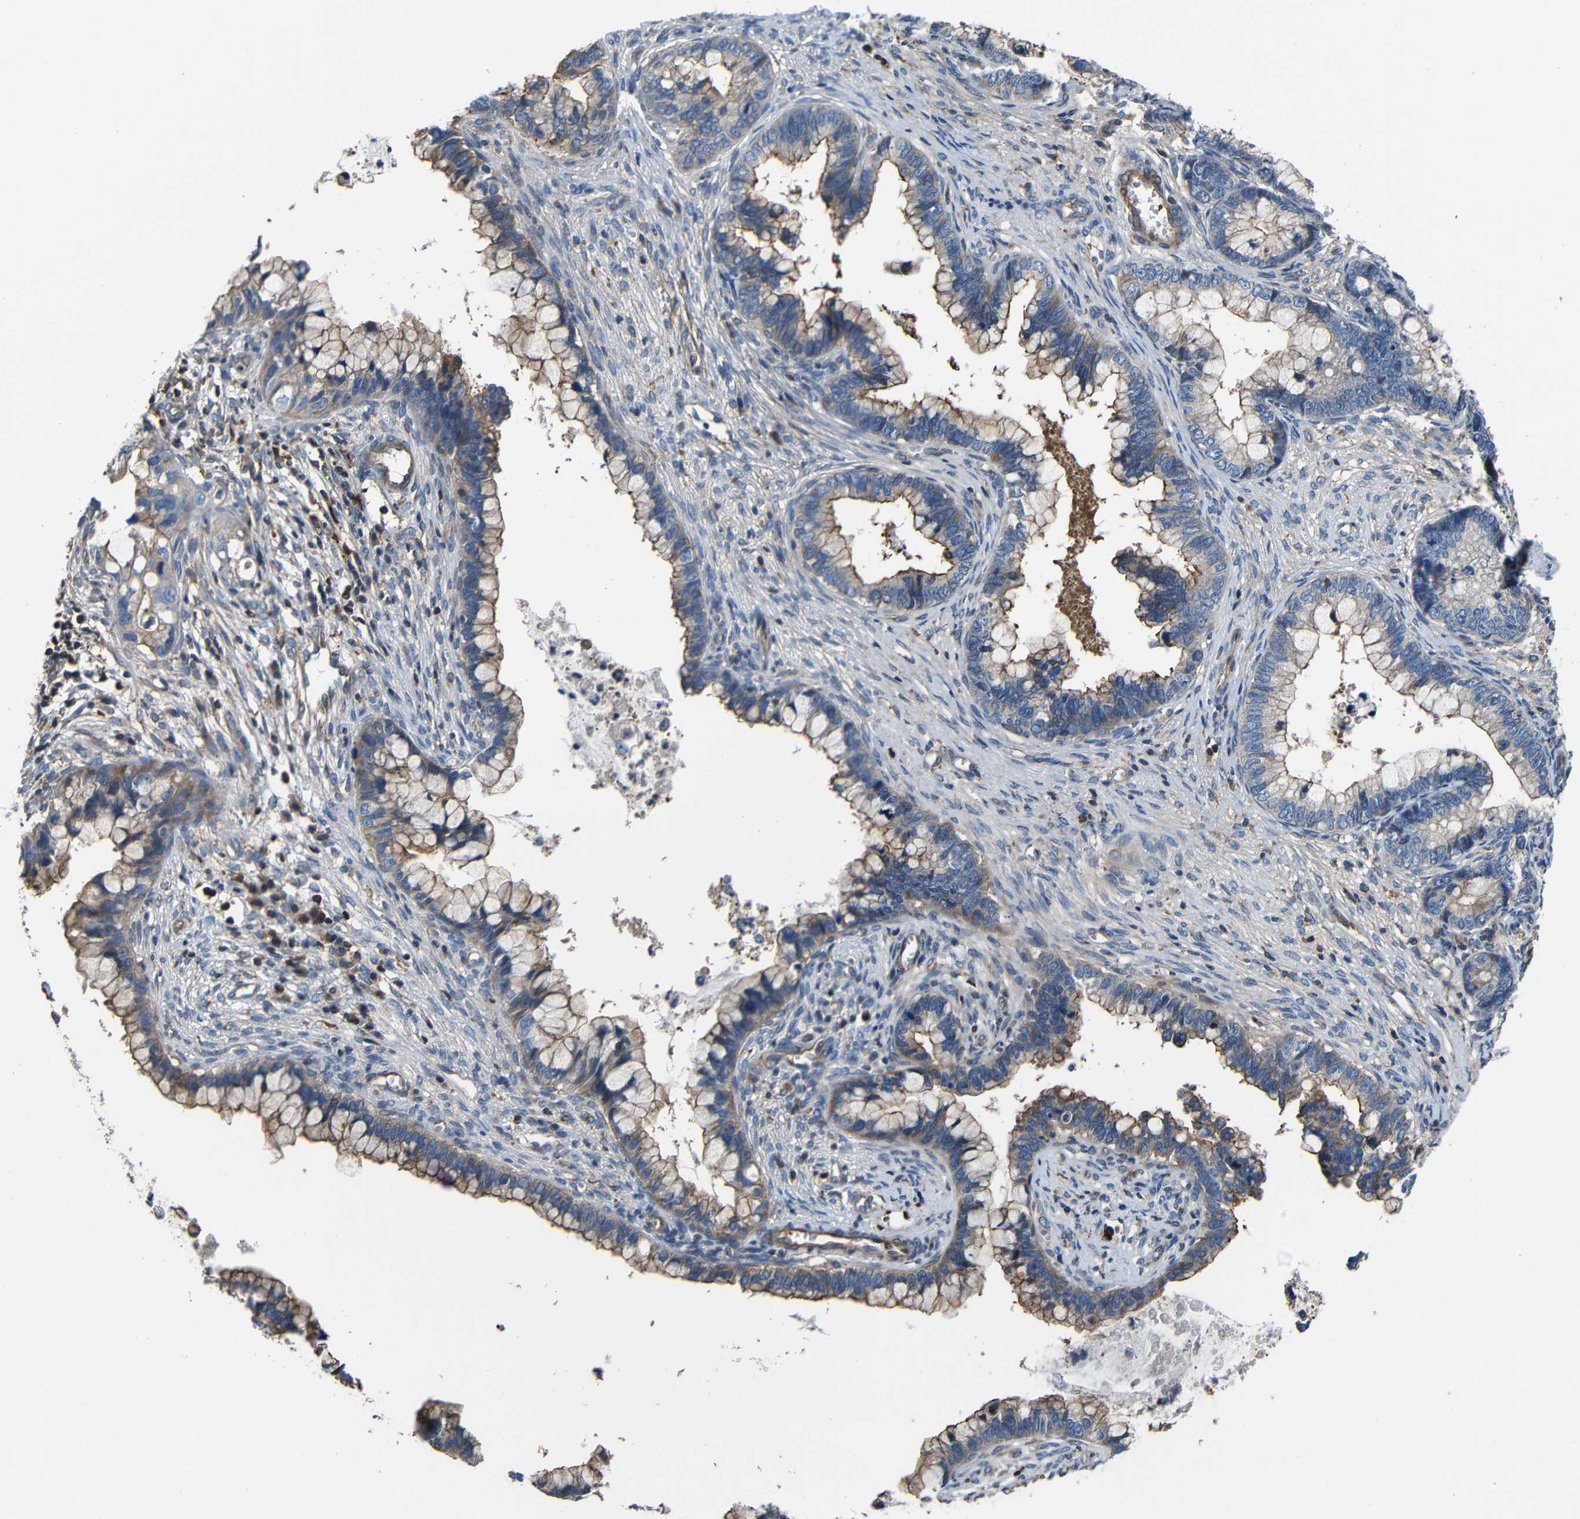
{"staining": {"intensity": "moderate", "quantity": ">75%", "location": "cytoplasmic/membranous"}, "tissue": "cervical cancer", "cell_type": "Tumor cells", "image_type": "cancer", "snomed": [{"axis": "morphology", "description": "Adenocarcinoma, NOS"}, {"axis": "topography", "description": "Cervix"}], "caption": "The histopathology image exhibits staining of adenocarcinoma (cervical), revealing moderate cytoplasmic/membranous protein expression (brown color) within tumor cells.", "gene": "GDI1", "patient": {"sex": "female", "age": 44}}